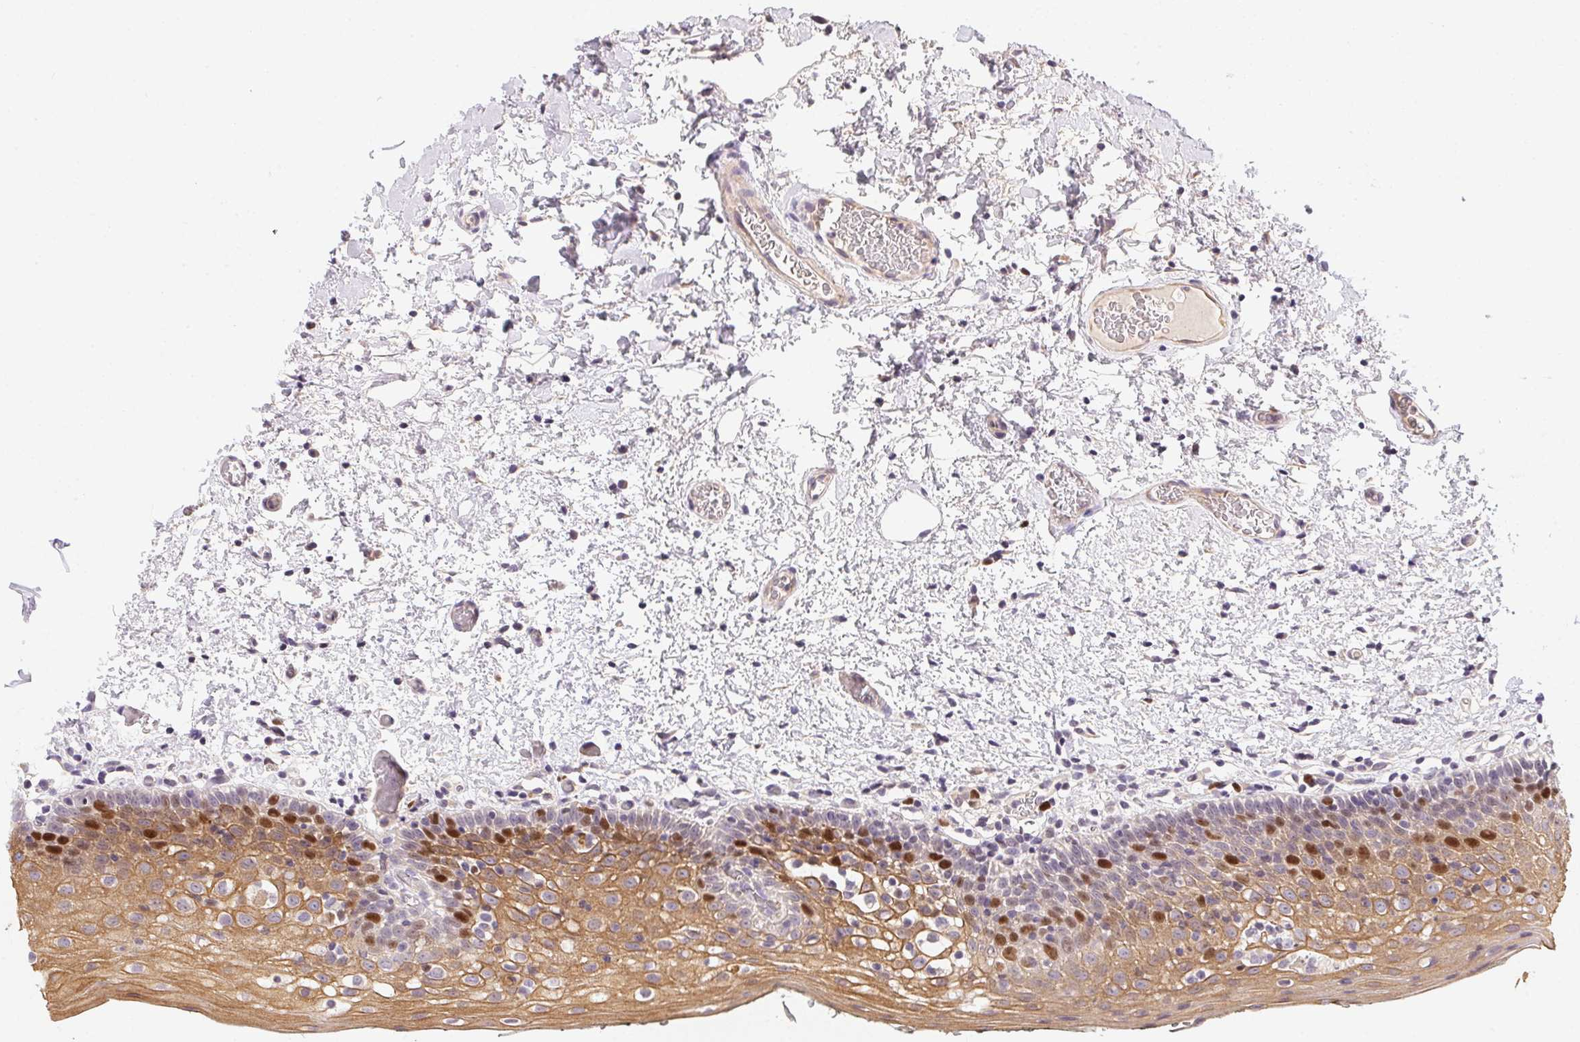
{"staining": {"intensity": "moderate", "quantity": ">75%", "location": "cytoplasmic/membranous,nuclear"}, "tissue": "oral mucosa", "cell_type": "Squamous epithelial cells", "image_type": "normal", "snomed": [{"axis": "morphology", "description": "Normal tissue, NOS"}, {"axis": "morphology", "description": "Squamous cell carcinoma, NOS"}, {"axis": "topography", "description": "Oral tissue"}, {"axis": "topography", "description": "Head-Neck"}], "caption": "Brown immunohistochemical staining in normal human oral mucosa reveals moderate cytoplasmic/membranous,nuclear positivity in approximately >75% of squamous epithelial cells.", "gene": "HELLS", "patient": {"sex": "male", "age": 69}}